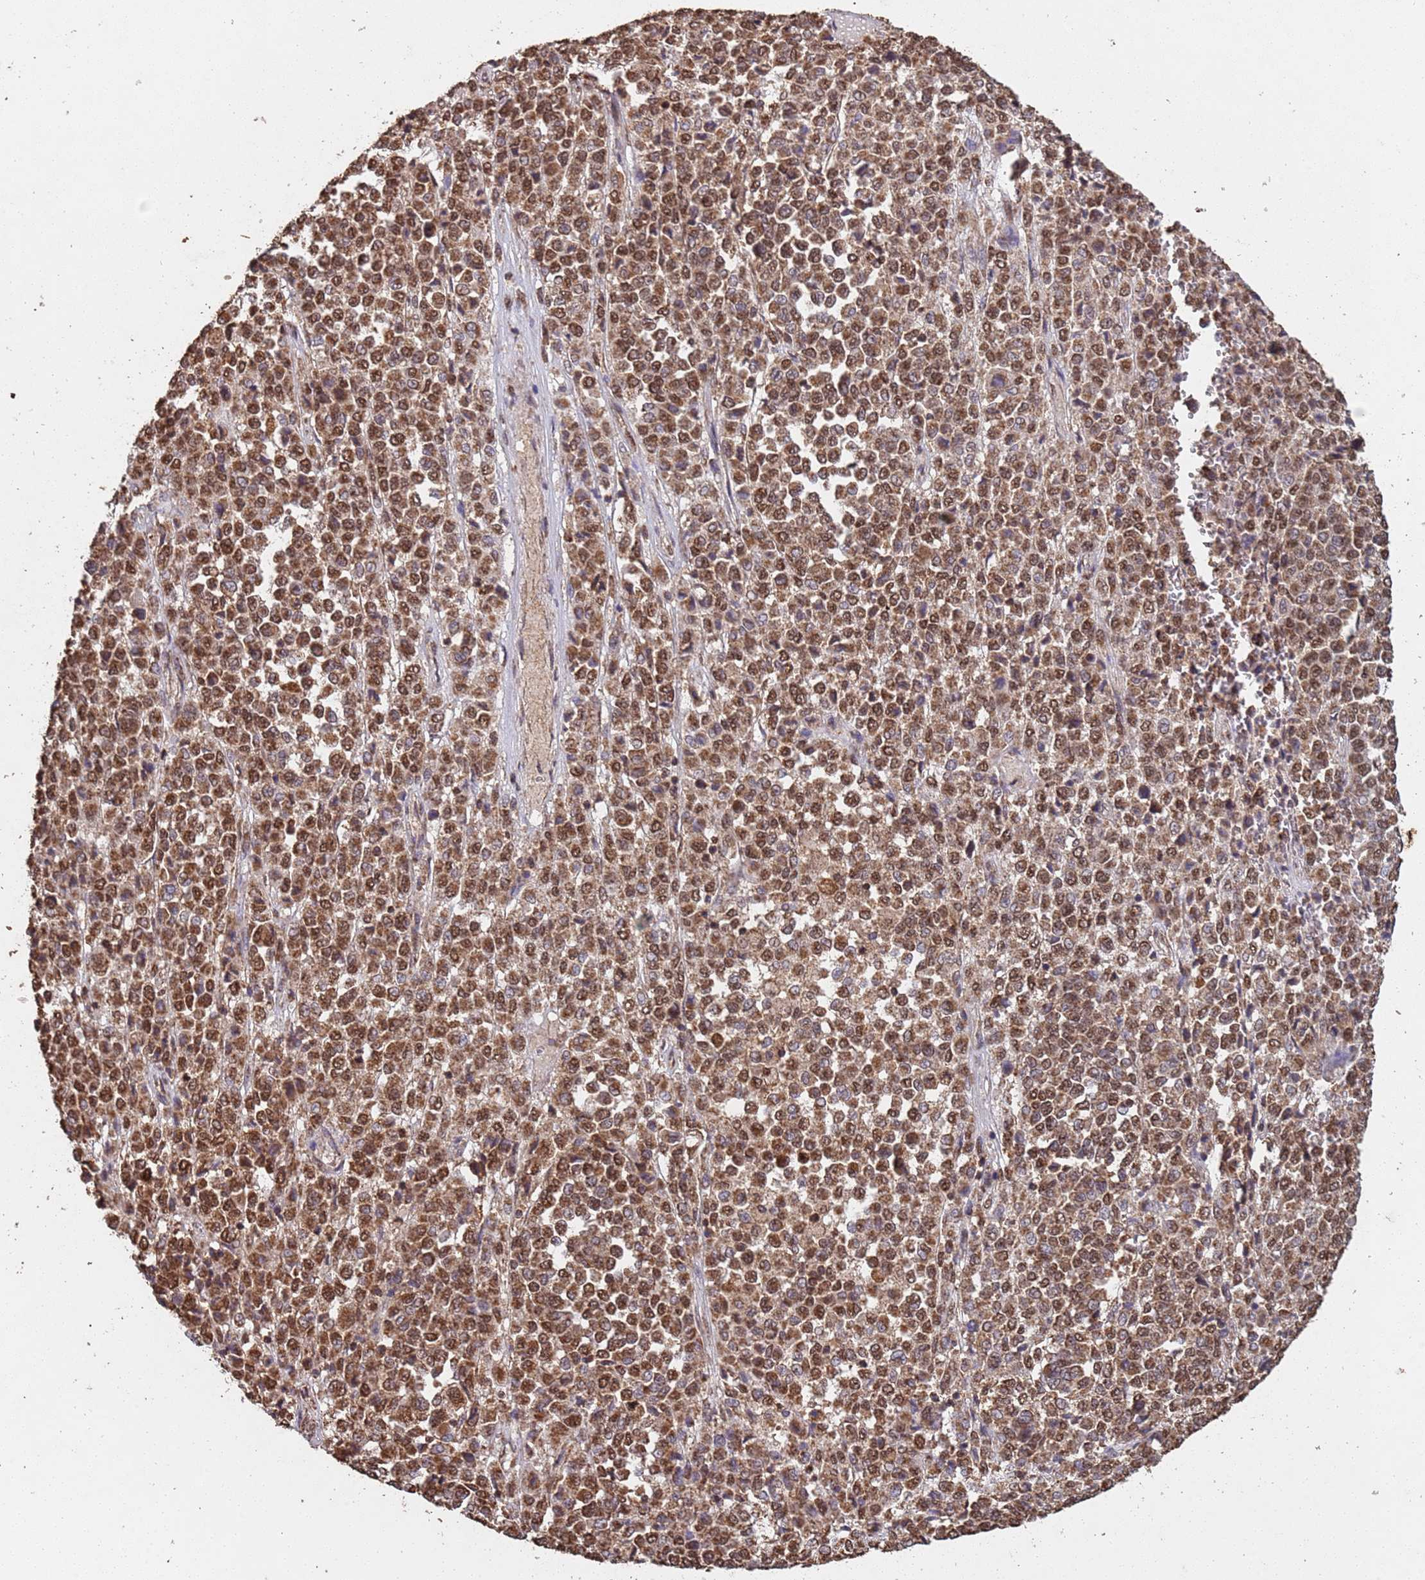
{"staining": {"intensity": "moderate", "quantity": ">75%", "location": "nuclear"}, "tissue": "melanoma", "cell_type": "Tumor cells", "image_type": "cancer", "snomed": [{"axis": "morphology", "description": "Malignant melanoma, Metastatic site"}, {"axis": "topography", "description": "Pancreas"}], "caption": "Immunohistochemistry of malignant melanoma (metastatic site) exhibits medium levels of moderate nuclear positivity in approximately >75% of tumor cells. The staining was performed using DAB (3,3'-diaminobenzidine) to visualize the protein expression in brown, while the nuclei were stained in blue with hematoxylin (Magnification: 20x).", "gene": "HDAC10", "patient": {"sex": "female", "age": 30}}